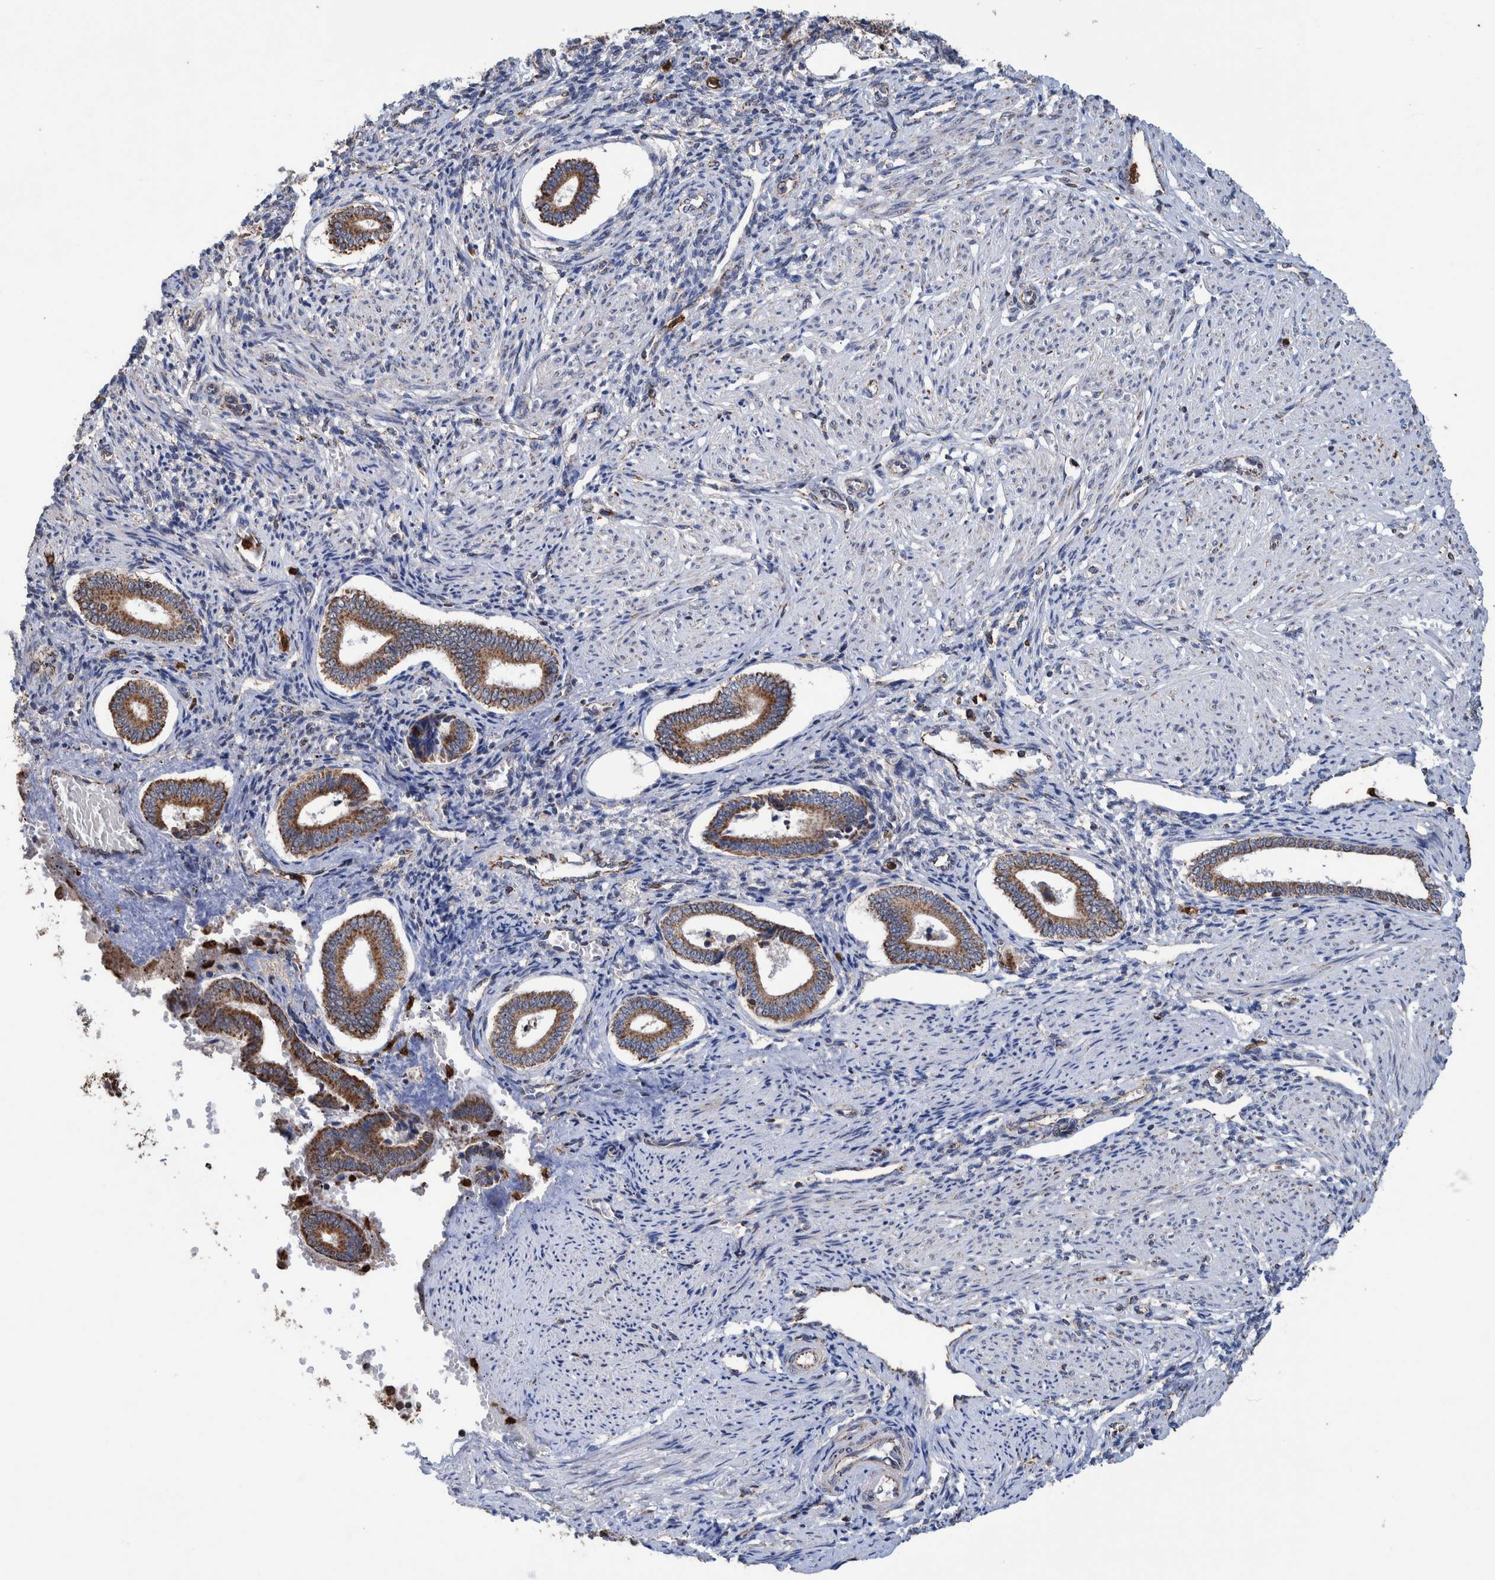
{"staining": {"intensity": "weak", "quantity": "<25%", "location": "cytoplasmic/membranous"}, "tissue": "endometrium", "cell_type": "Cells in endometrial stroma", "image_type": "normal", "snomed": [{"axis": "morphology", "description": "Normal tissue, NOS"}, {"axis": "topography", "description": "Endometrium"}], "caption": "Image shows no protein expression in cells in endometrial stroma of benign endometrium.", "gene": "DECR1", "patient": {"sex": "female", "age": 42}}